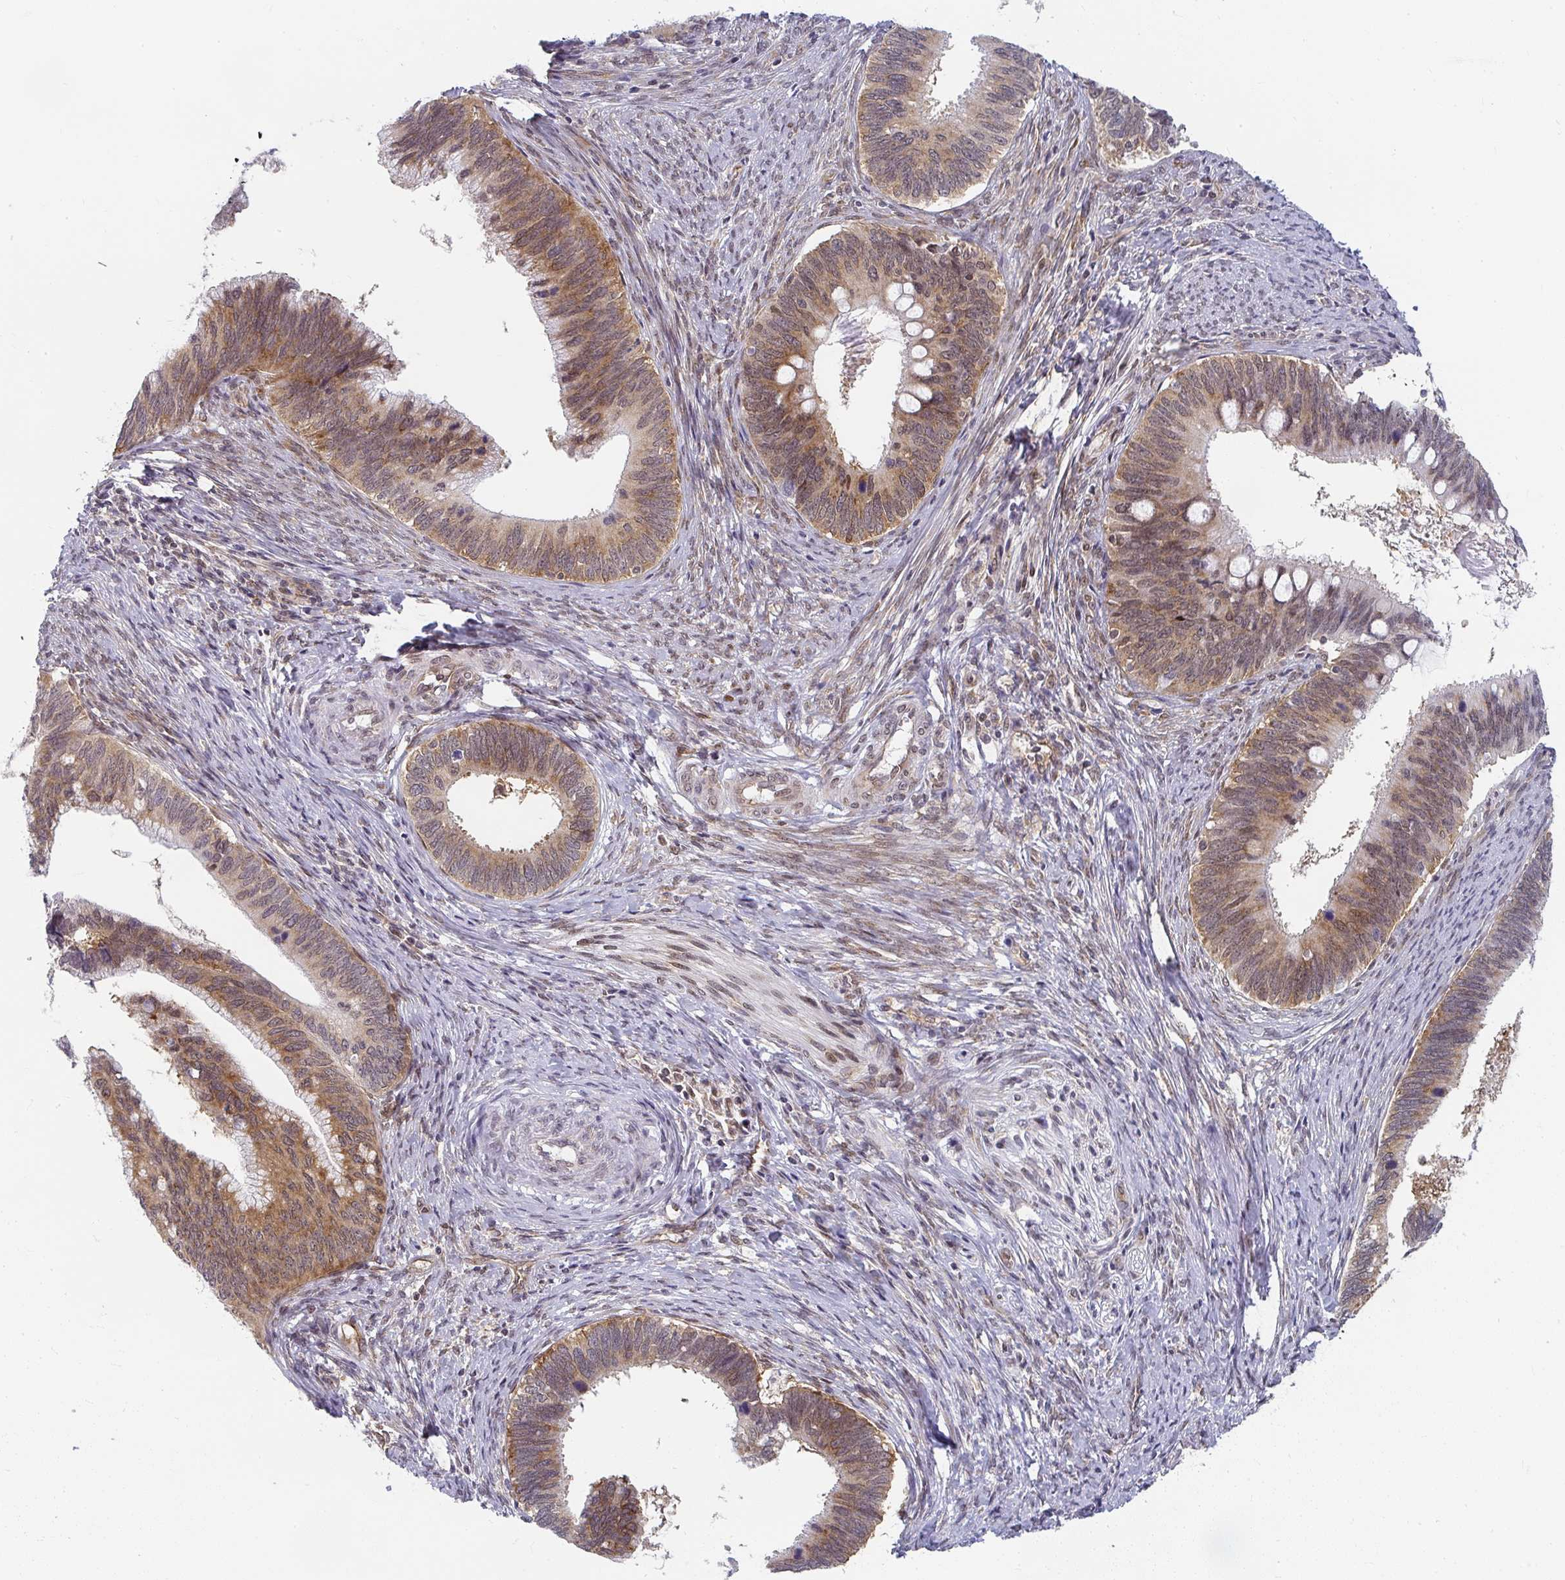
{"staining": {"intensity": "moderate", "quantity": "25%-75%", "location": "cytoplasmic/membranous,nuclear"}, "tissue": "cervical cancer", "cell_type": "Tumor cells", "image_type": "cancer", "snomed": [{"axis": "morphology", "description": "Adenocarcinoma, NOS"}, {"axis": "topography", "description": "Cervix"}], "caption": "Adenocarcinoma (cervical) stained with a brown dye exhibits moderate cytoplasmic/membranous and nuclear positive staining in about 25%-75% of tumor cells.", "gene": "SYNCRIP", "patient": {"sex": "female", "age": 42}}